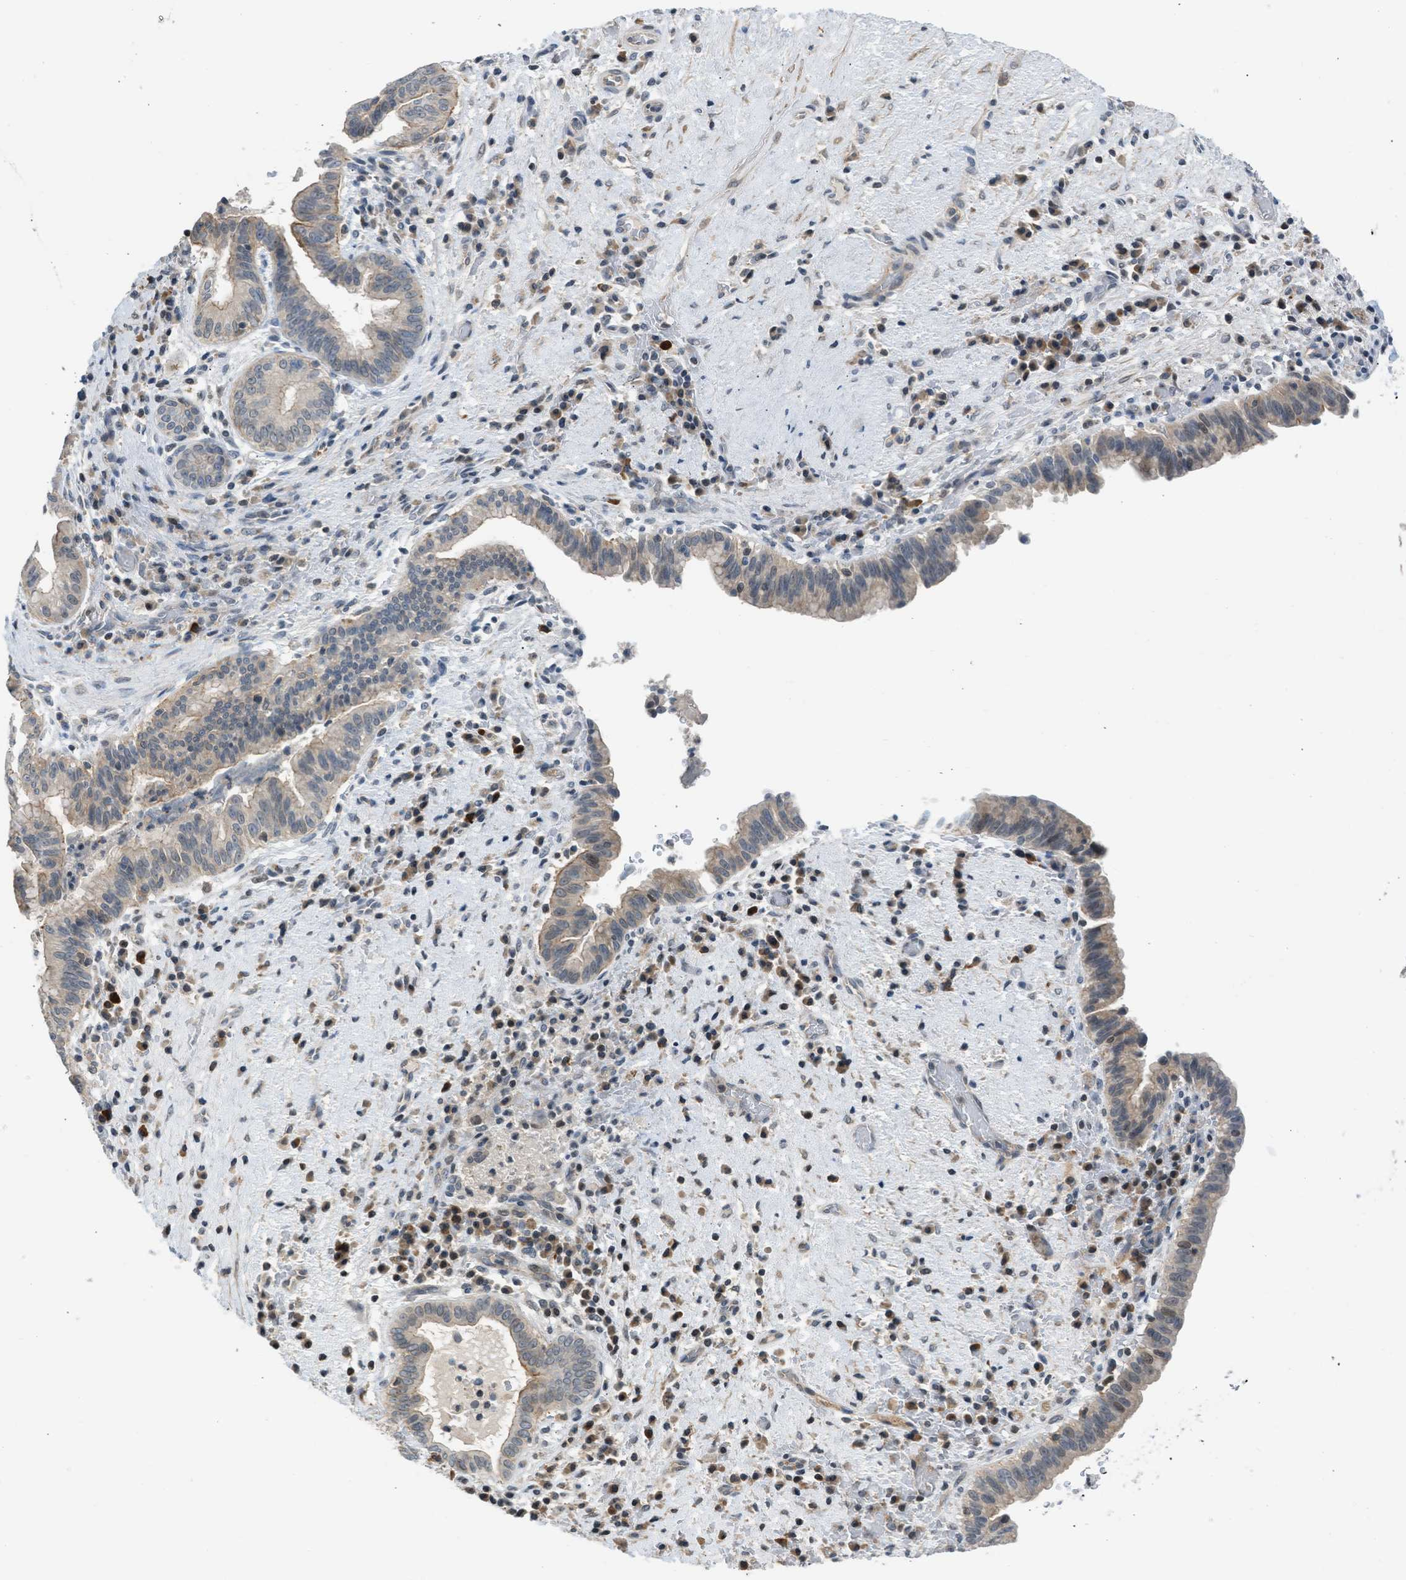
{"staining": {"intensity": "weak", "quantity": "25%-75%", "location": "cytoplasmic/membranous"}, "tissue": "liver cancer", "cell_type": "Tumor cells", "image_type": "cancer", "snomed": [{"axis": "morphology", "description": "Cholangiocarcinoma"}, {"axis": "topography", "description": "Liver"}], "caption": "About 25%-75% of tumor cells in human liver cancer show weak cytoplasmic/membranous protein staining as visualized by brown immunohistochemical staining.", "gene": "TTBK2", "patient": {"sex": "female", "age": 38}}